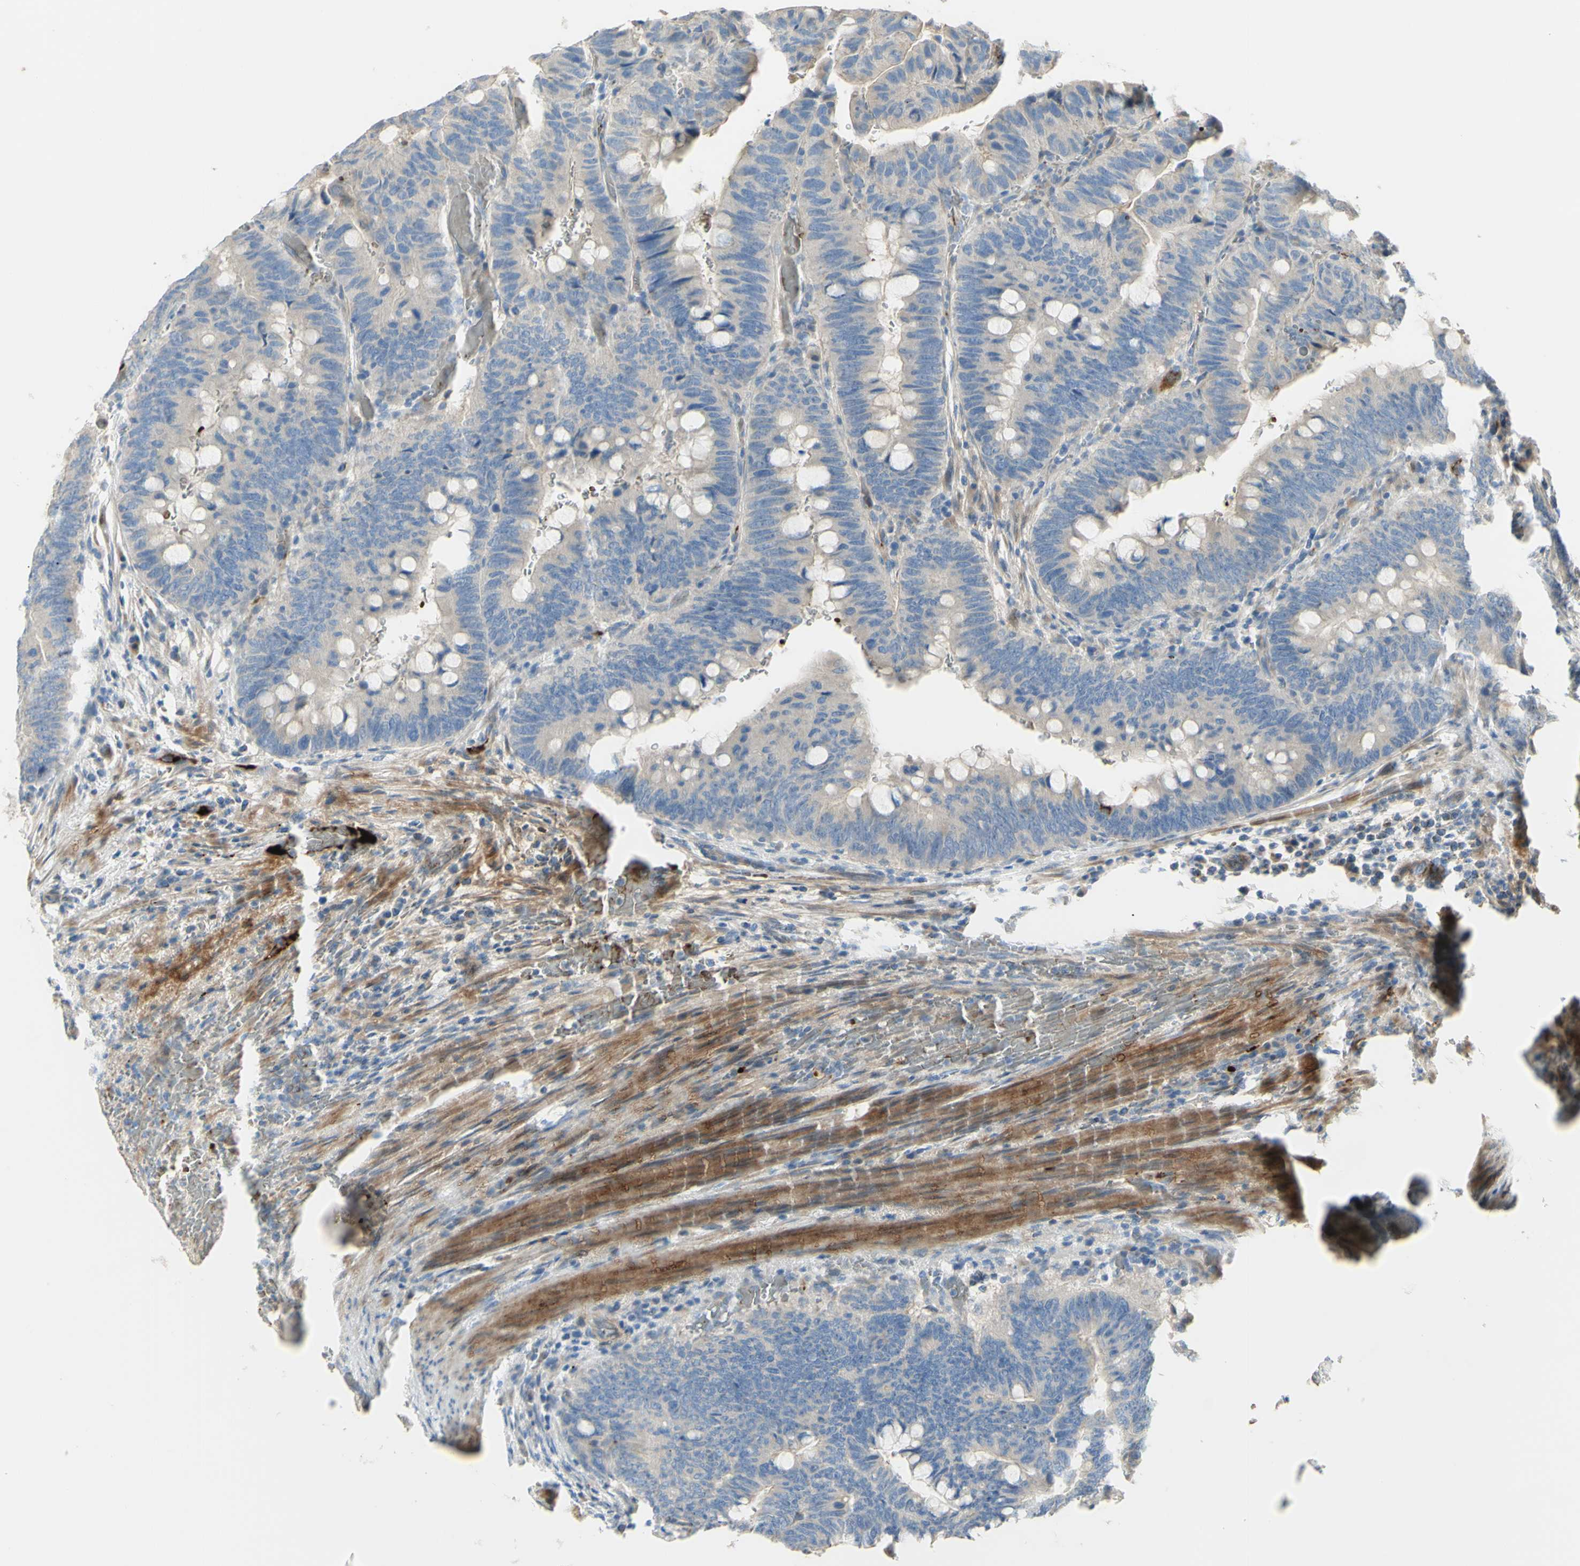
{"staining": {"intensity": "negative", "quantity": "none", "location": "none"}, "tissue": "colorectal cancer", "cell_type": "Tumor cells", "image_type": "cancer", "snomed": [{"axis": "morphology", "description": "Normal tissue, NOS"}, {"axis": "morphology", "description": "Adenocarcinoma, NOS"}, {"axis": "topography", "description": "Rectum"}, {"axis": "topography", "description": "Peripheral nerve tissue"}], "caption": "Colorectal cancer stained for a protein using immunohistochemistry reveals no expression tumor cells.", "gene": "GAN", "patient": {"sex": "male", "age": 92}}